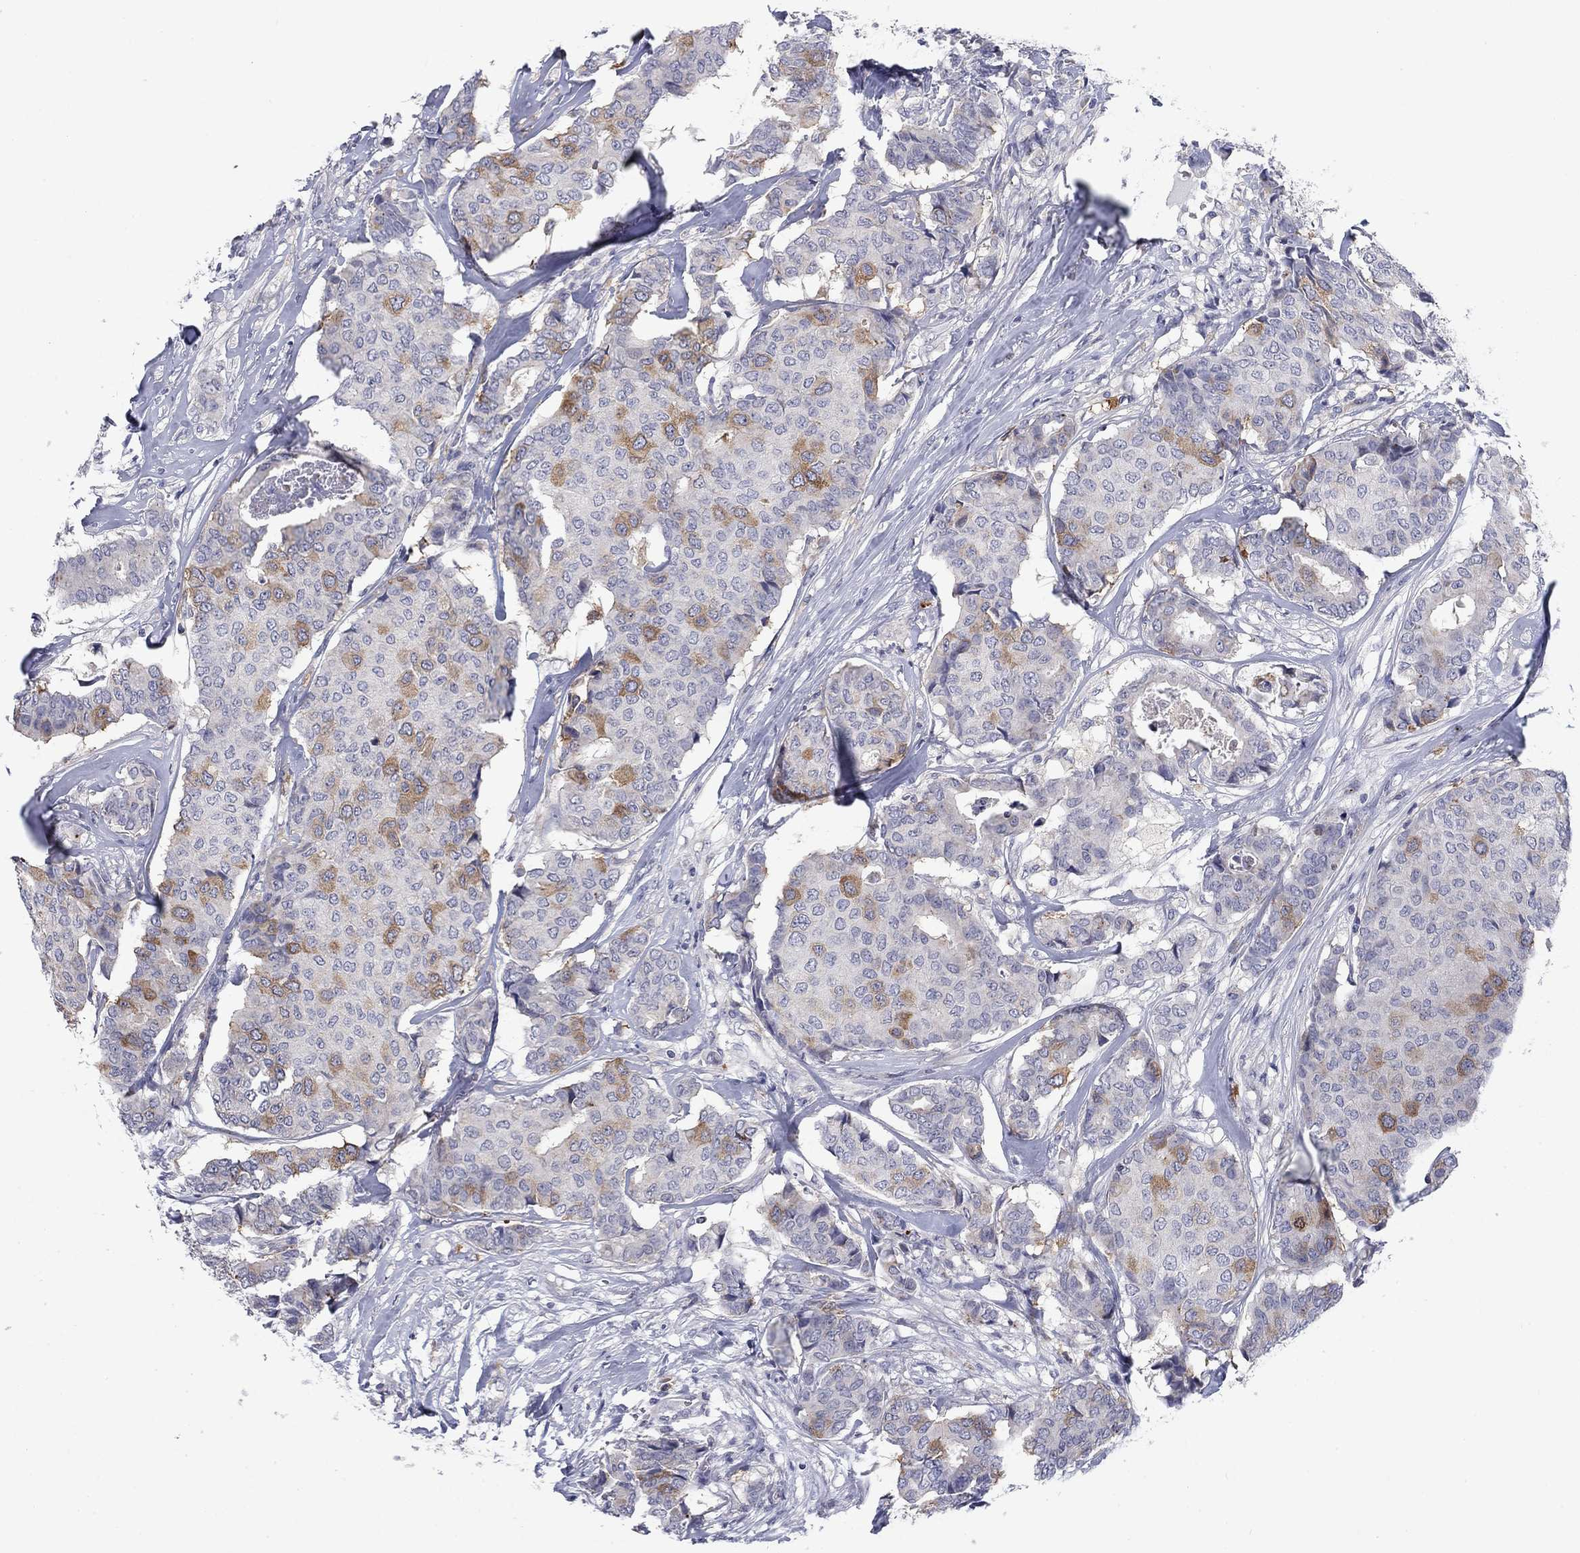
{"staining": {"intensity": "moderate", "quantity": "<25%", "location": "cytoplasmic/membranous"}, "tissue": "breast cancer", "cell_type": "Tumor cells", "image_type": "cancer", "snomed": [{"axis": "morphology", "description": "Duct carcinoma"}, {"axis": "topography", "description": "Breast"}], "caption": "Protein staining by immunohistochemistry (IHC) shows moderate cytoplasmic/membranous expression in about <25% of tumor cells in breast intraductal carcinoma. (DAB (3,3'-diaminobenzidine) = brown stain, brightfield microscopy at high magnification).", "gene": "KIF15", "patient": {"sex": "female", "age": 75}}